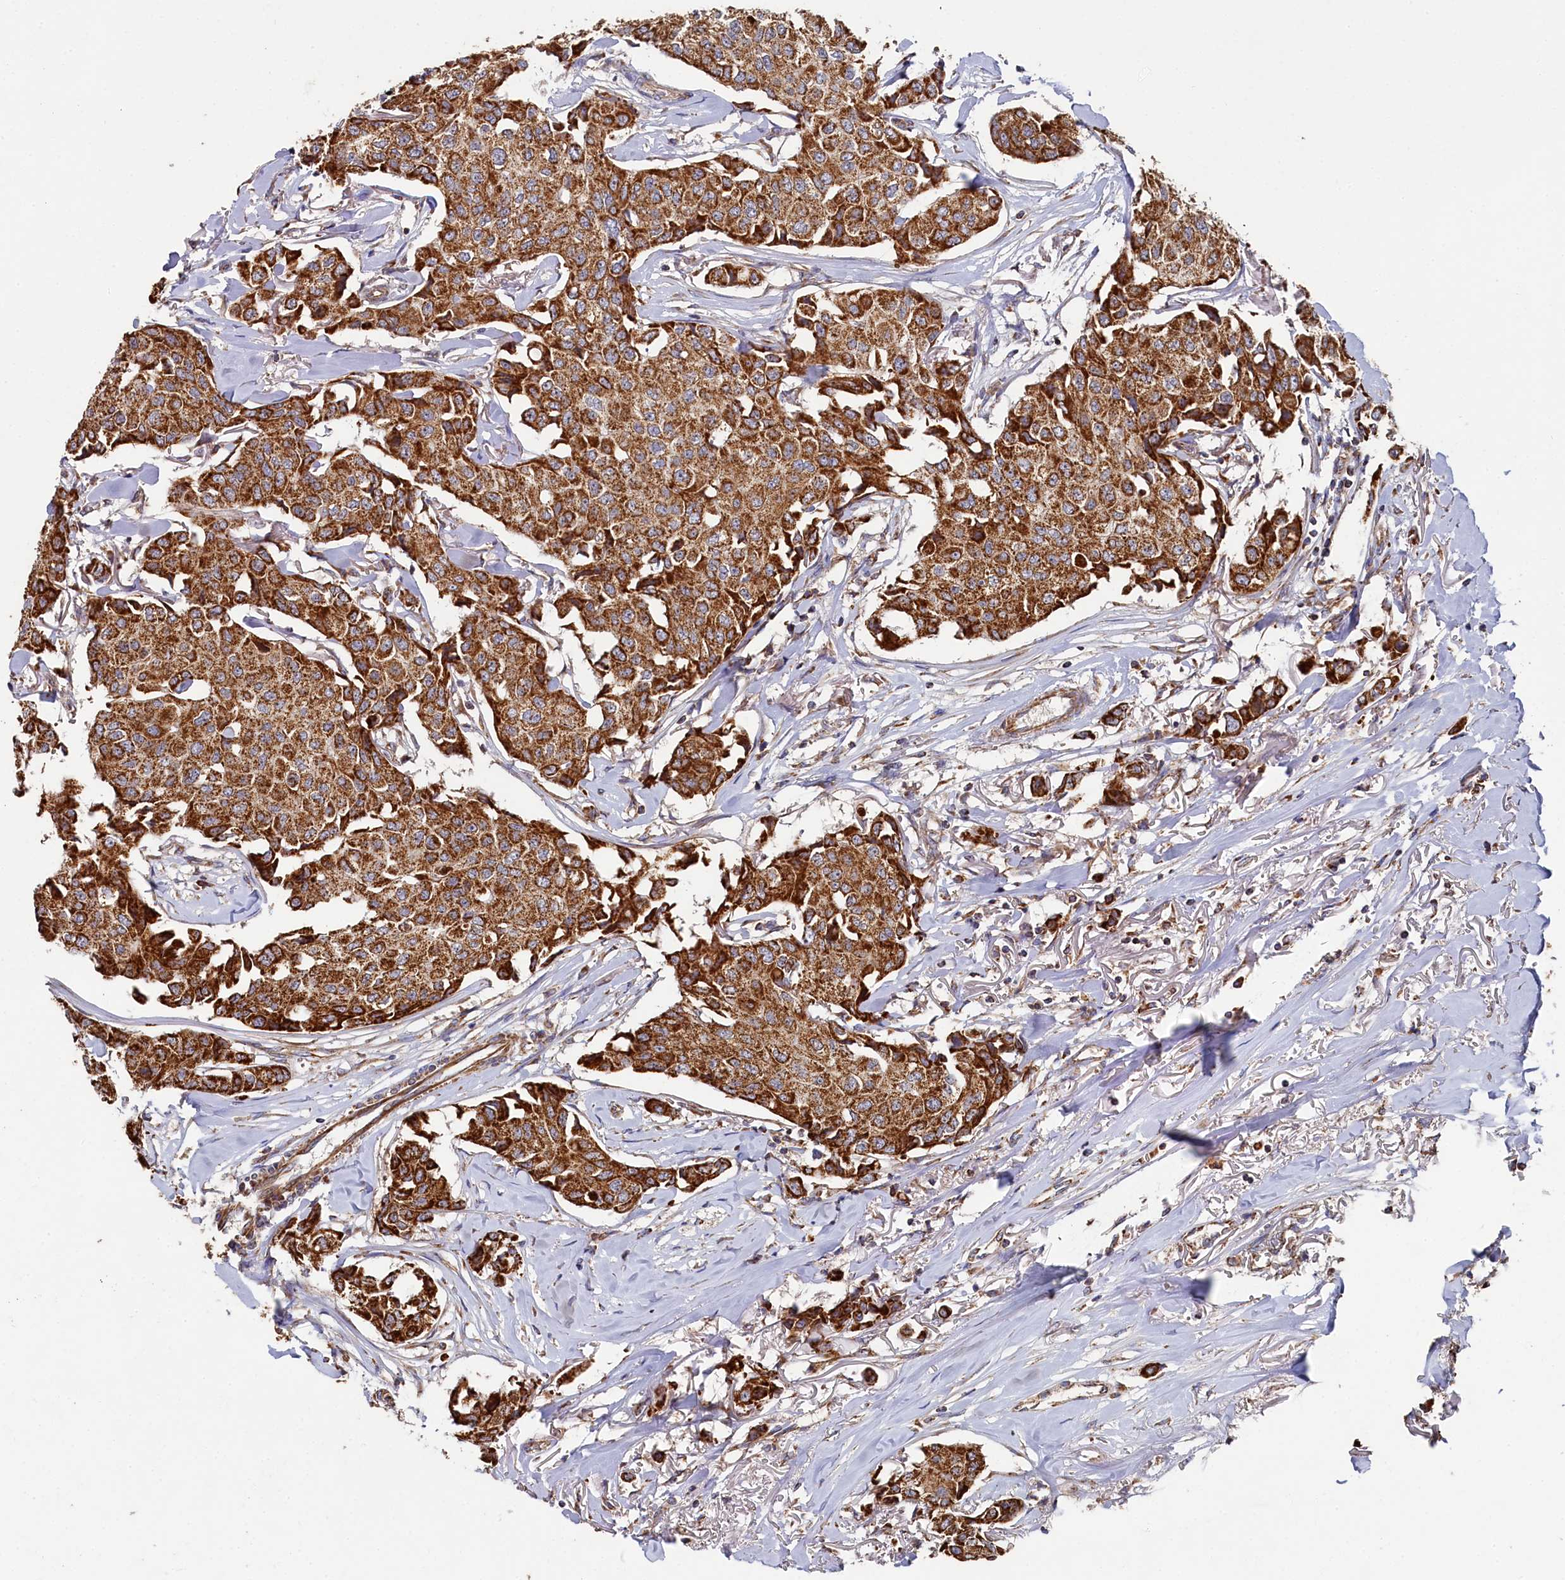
{"staining": {"intensity": "strong", "quantity": ">75%", "location": "cytoplasmic/membranous"}, "tissue": "breast cancer", "cell_type": "Tumor cells", "image_type": "cancer", "snomed": [{"axis": "morphology", "description": "Duct carcinoma"}, {"axis": "topography", "description": "Breast"}], "caption": "Breast cancer stained with a brown dye shows strong cytoplasmic/membranous positive positivity in about >75% of tumor cells.", "gene": "HAUS2", "patient": {"sex": "female", "age": 80}}